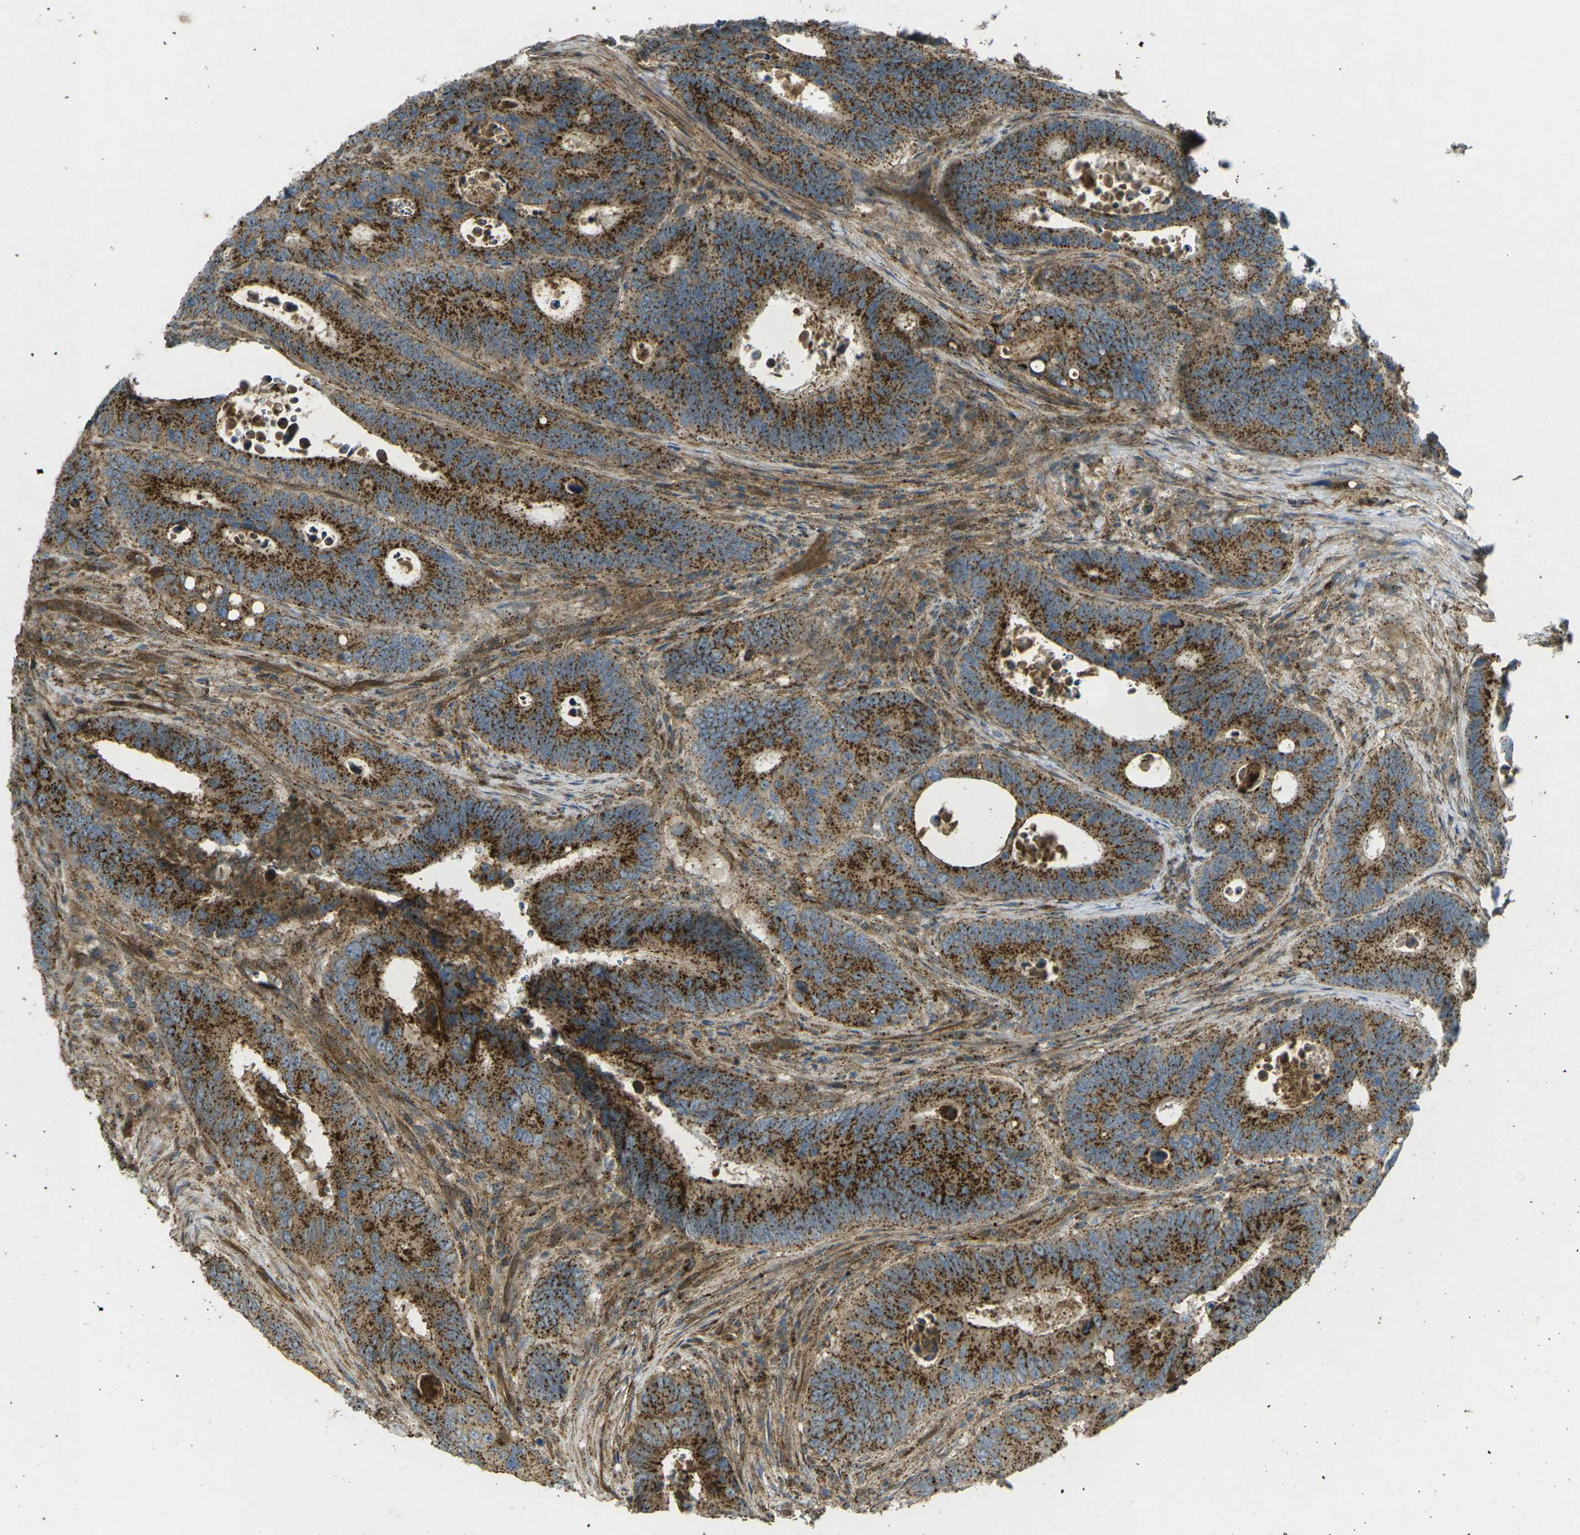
{"staining": {"intensity": "strong", "quantity": ">75%", "location": "cytoplasmic/membranous"}, "tissue": "colorectal cancer", "cell_type": "Tumor cells", "image_type": "cancer", "snomed": [{"axis": "morphology", "description": "Inflammation, NOS"}, {"axis": "morphology", "description": "Adenocarcinoma, NOS"}, {"axis": "topography", "description": "Colon"}], "caption": "Protein expression by immunohistochemistry (IHC) shows strong cytoplasmic/membranous expression in about >75% of tumor cells in colorectal adenocarcinoma.", "gene": "CHMP3", "patient": {"sex": "male", "age": 72}}